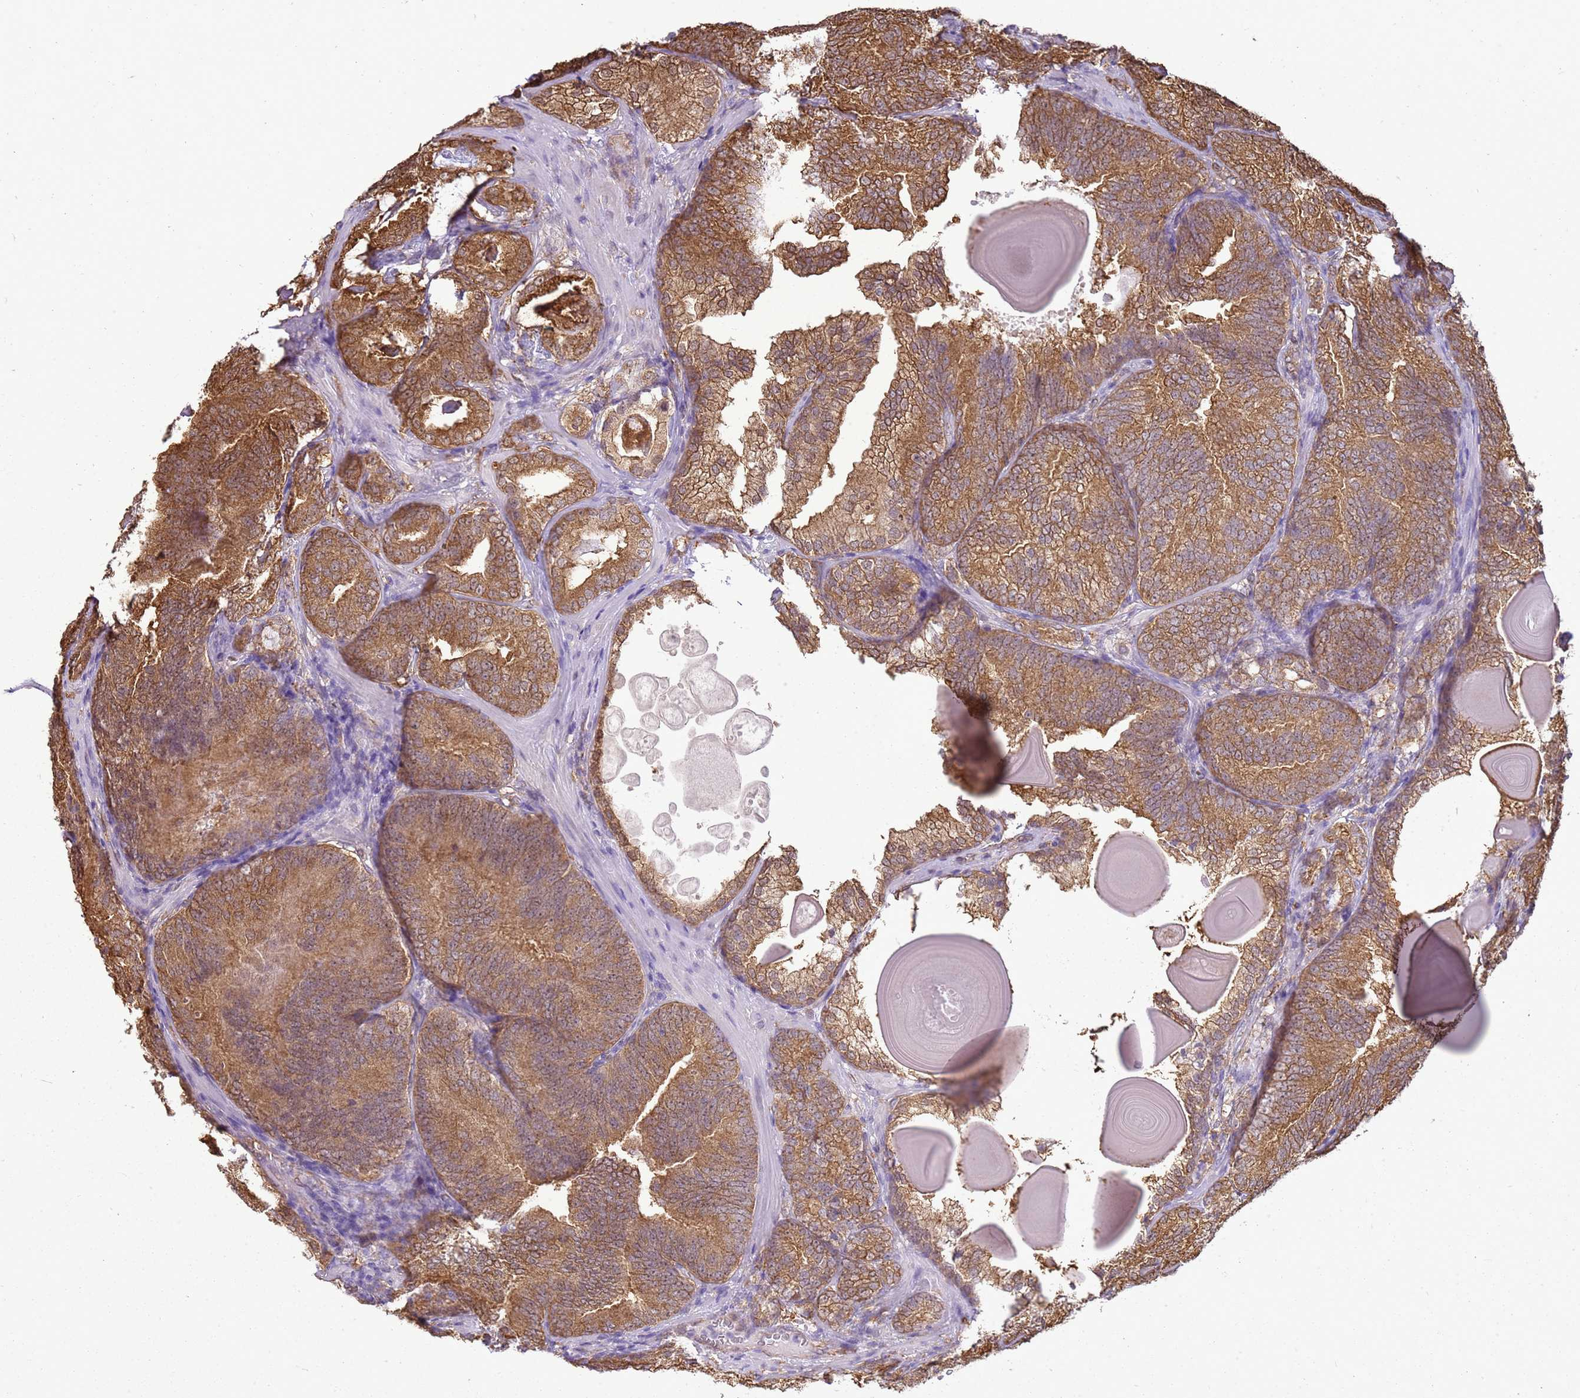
{"staining": {"intensity": "moderate", "quantity": ">75%", "location": "cytoplasmic/membranous"}, "tissue": "prostate cancer", "cell_type": "Tumor cells", "image_type": "cancer", "snomed": [{"axis": "morphology", "description": "Adenocarcinoma, High grade"}, {"axis": "topography", "description": "Prostate"}], "caption": "Immunohistochemical staining of human prostate adenocarcinoma (high-grade) demonstrates moderate cytoplasmic/membranous protein staining in about >75% of tumor cells.", "gene": "YWHAE", "patient": {"sex": "male", "age": 66}}